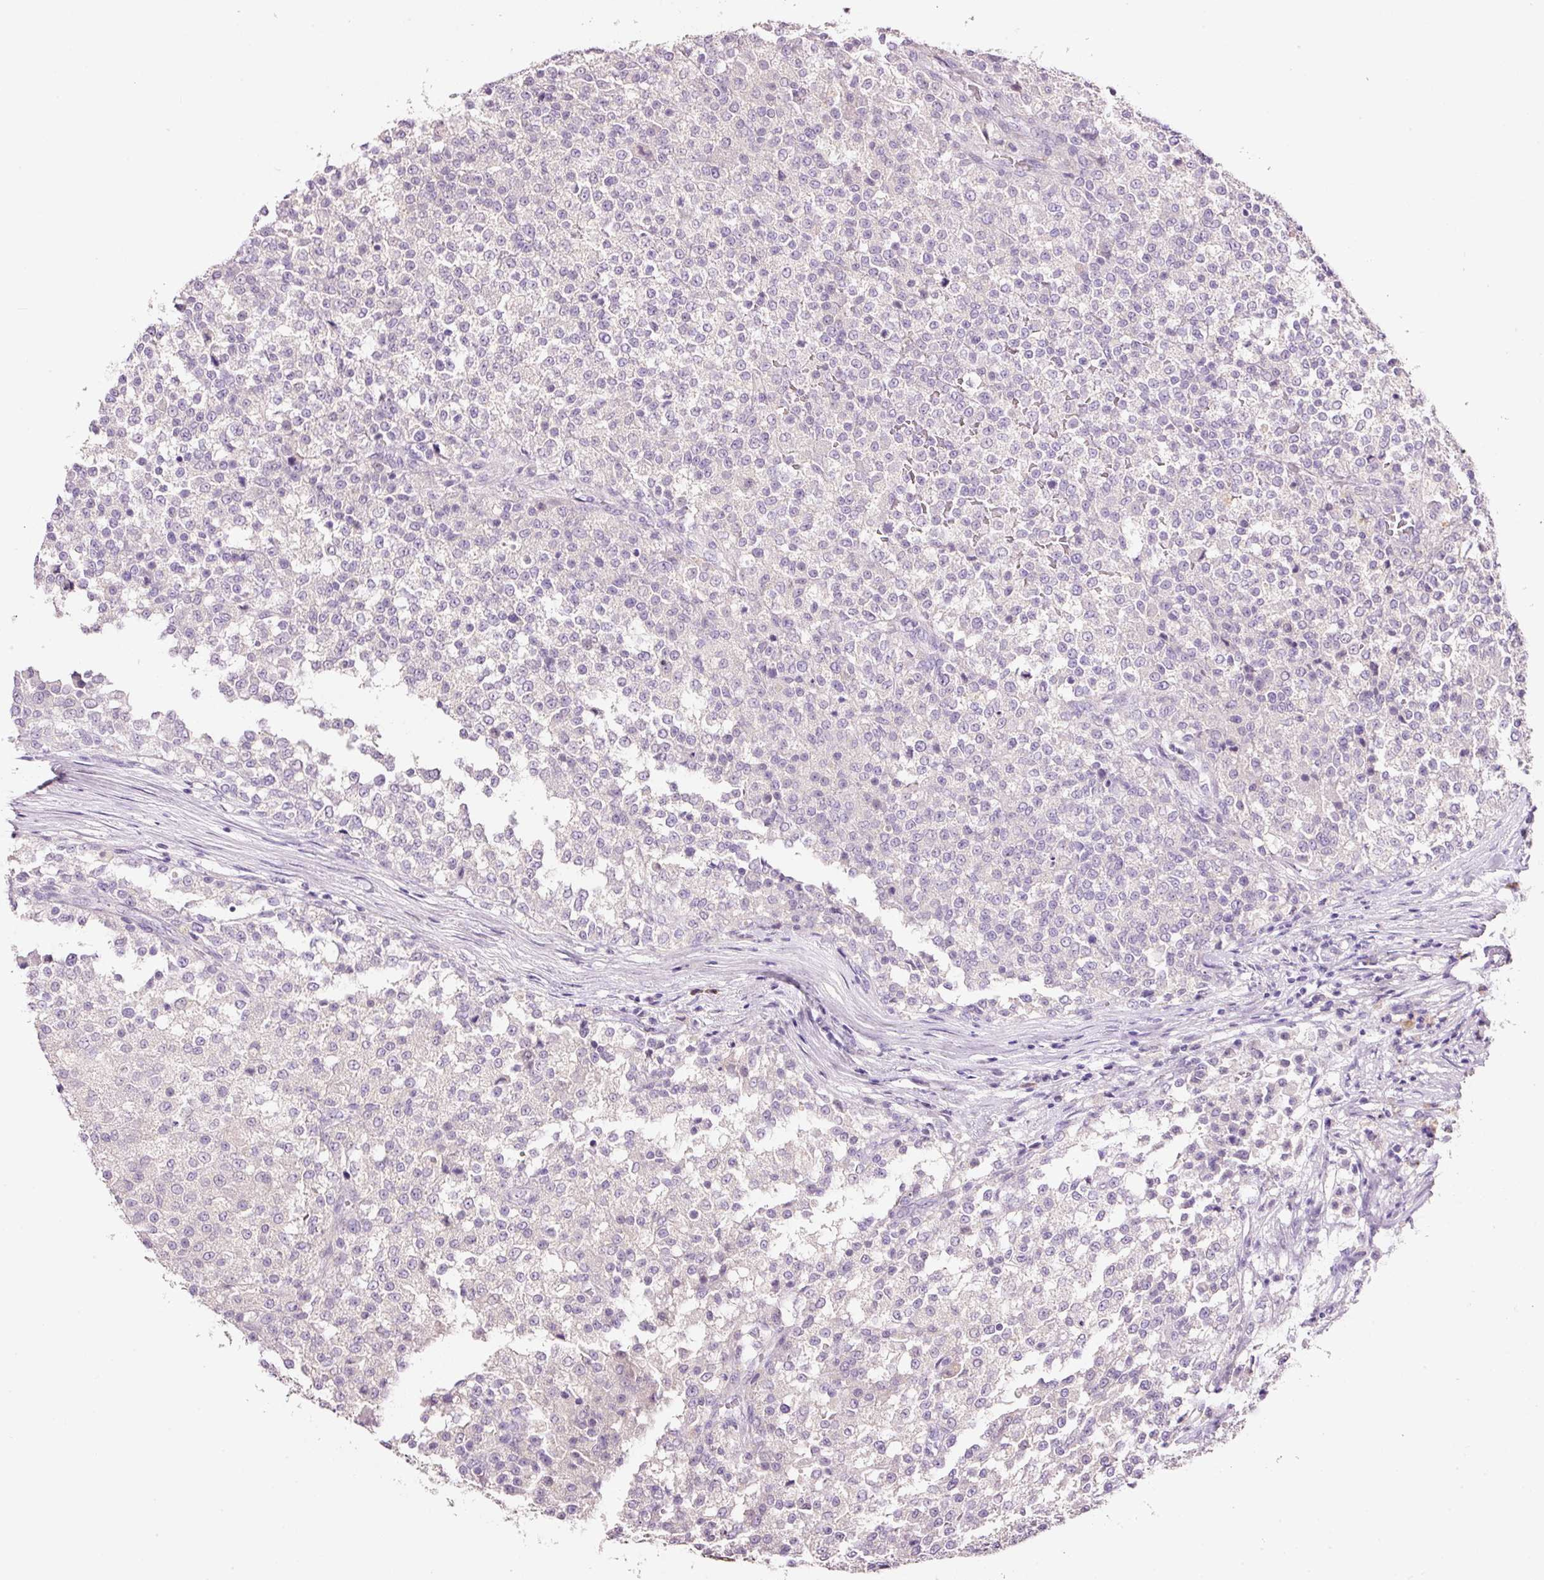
{"staining": {"intensity": "negative", "quantity": "none", "location": "none"}, "tissue": "testis cancer", "cell_type": "Tumor cells", "image_type": "cancer", "snomed": [{"axis": "morphology", "description": "Seminoma, NOS"}, {"axis": "topography", "description": "Testis"}], "caption": "High magnification brightfield microscopy of testis seminoma stained with DAB (3,3'-diaminobenzidine) (brown) and counterstained with hematoxylin (blue): tumor cells show no significant positivity.", "gene": "TENT5C", "patient": {"sex": "male", "age": 59}}